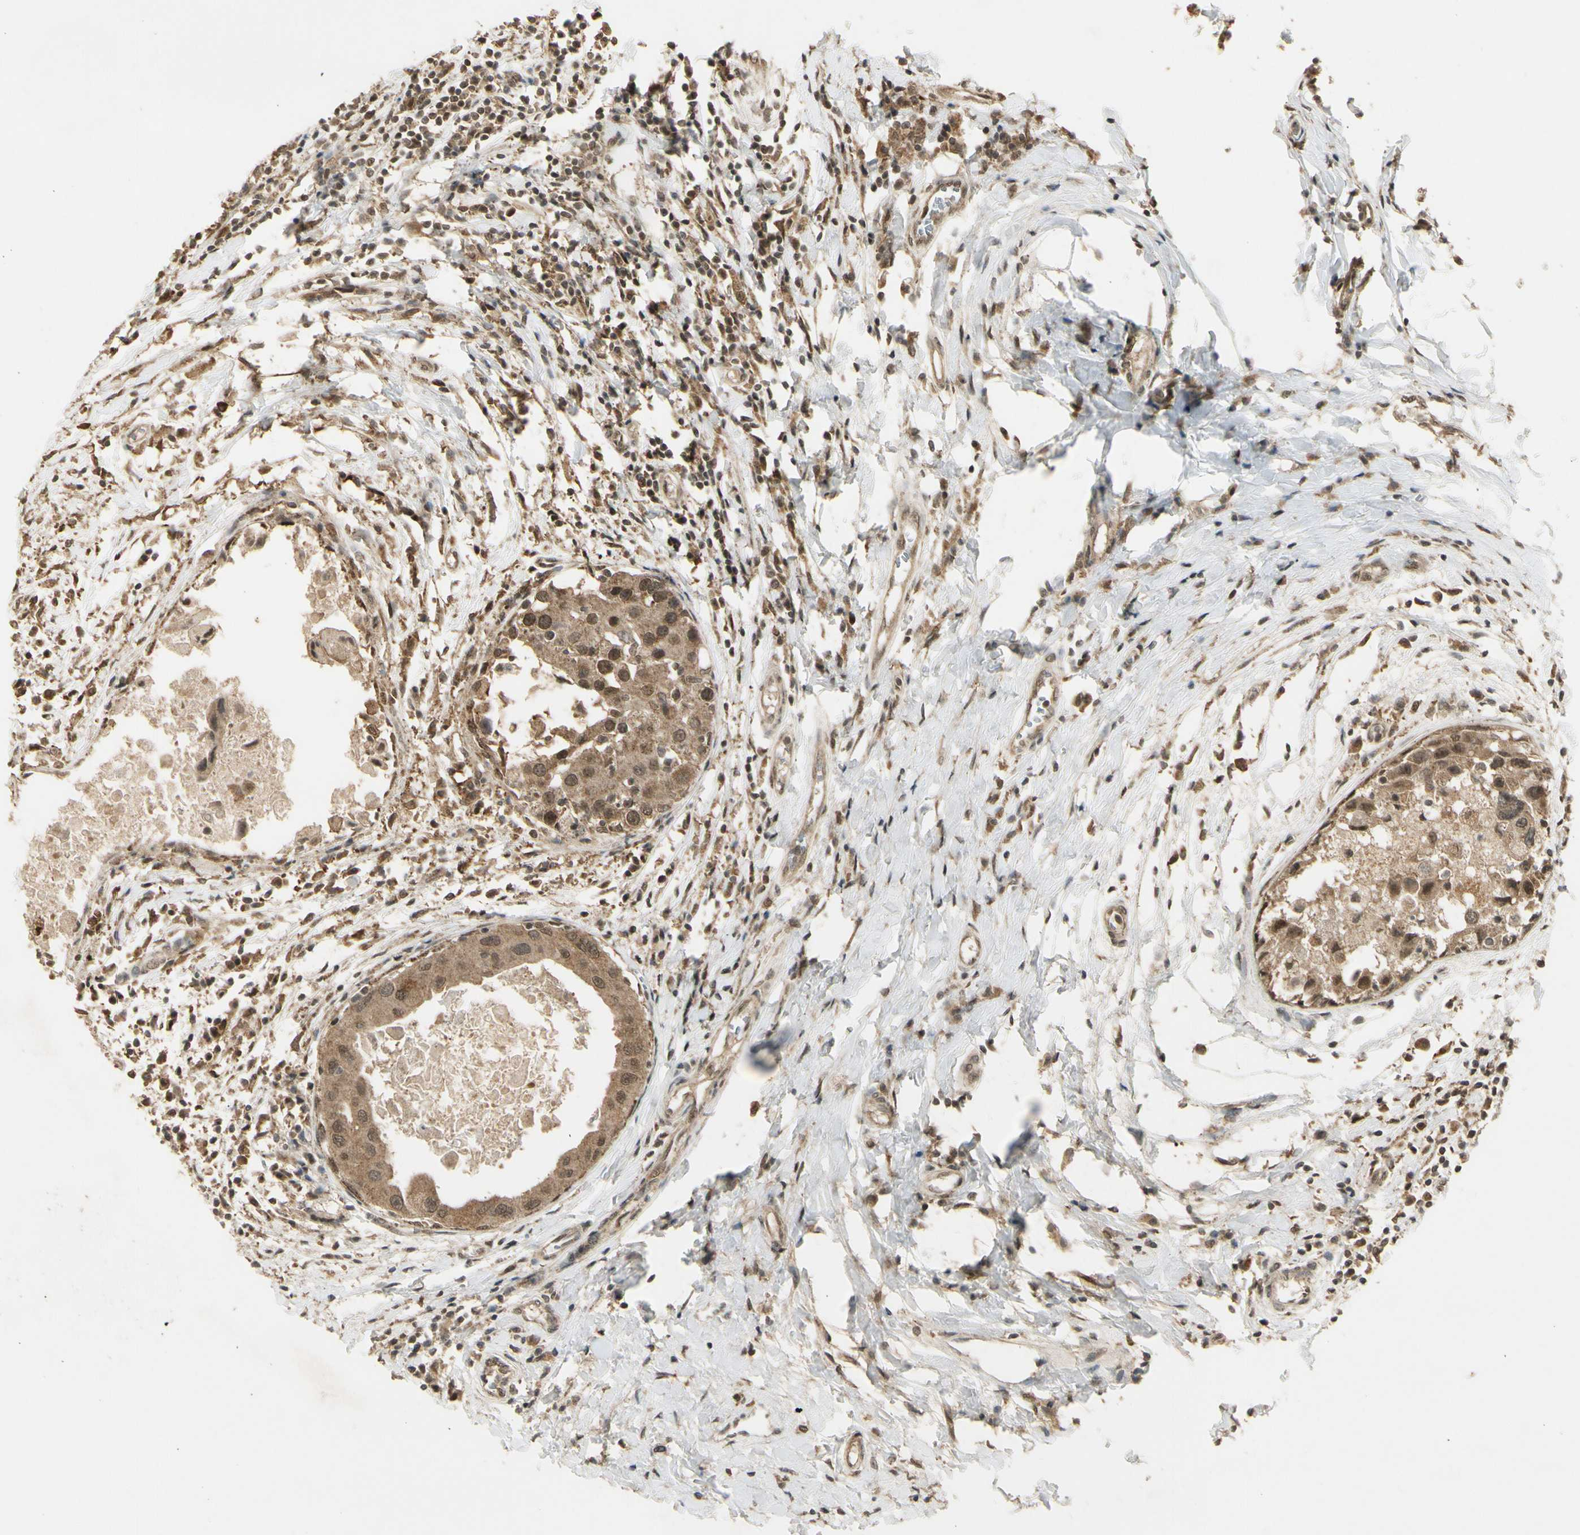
{"staining": {"intensity": "moderate", "quantity": ">75%", "location": "cytoplasmic/membranous,nuclear"}, "tissue": "breast cancer", "cell_type": "Tumor cells", "image_type": "cancer", "snomed": [{"axis": "morphology", "description": "Duct carcinoma"}, {"axis": "topography", "description": "Breast"}], "caption": "Immunohistochemical staining of human breast cancer displays medium levels of moderate cytoplasmic/membranous and nuclear protein staining in about >75% of tumor cells. Immunohistochemistry (ihc) stains the protein in brown and the nuclei are stained blue.", "gene": "ZNF135", "patient": {"sex": "female", "age": 27}}